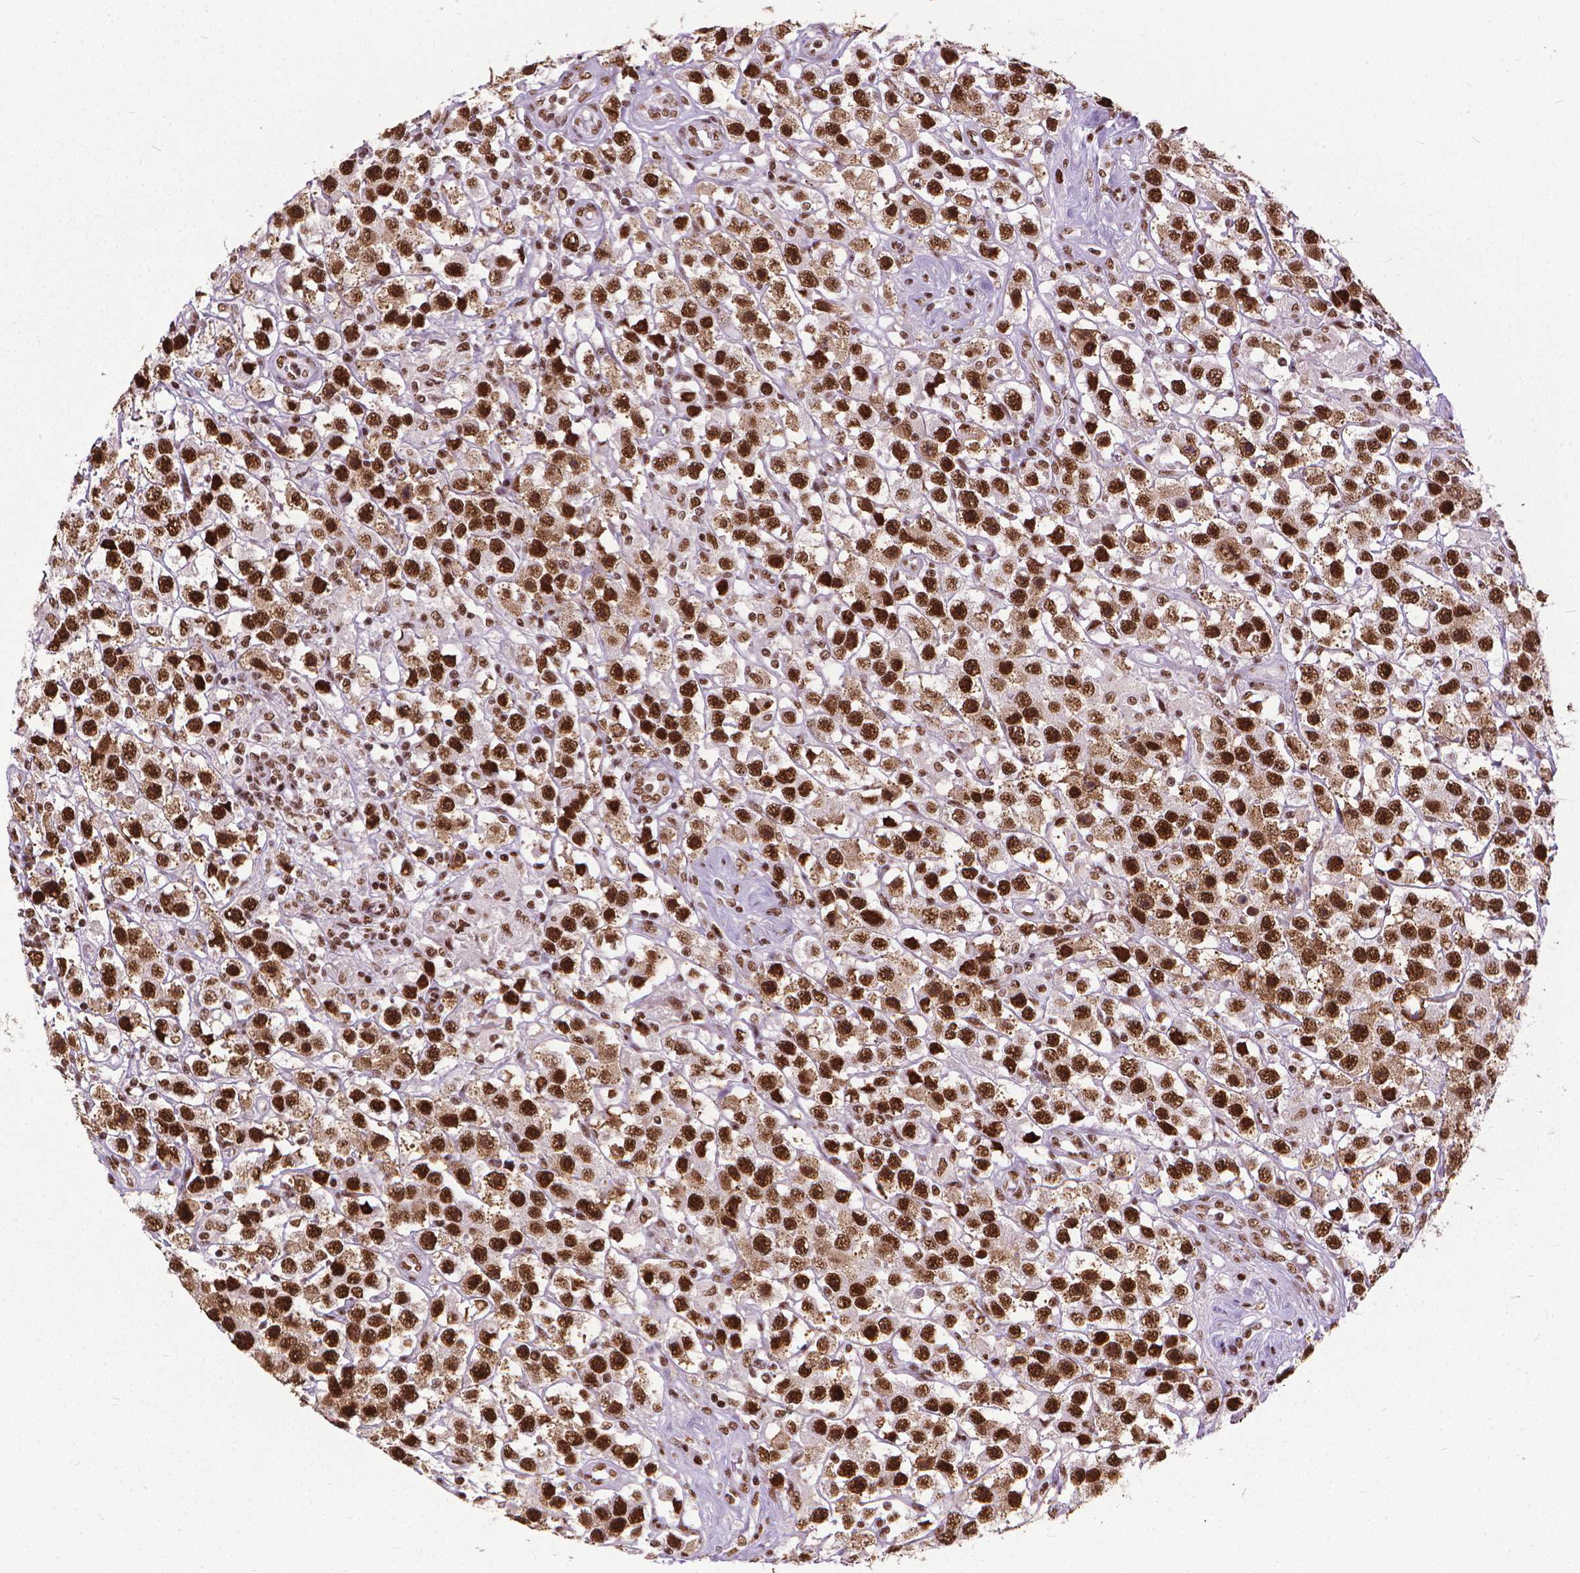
{"staining": {"intensity": "strong", "quantity": ">75%", "location": "nuclear"}, "tissue": "testis cancer", "cell_type": "Tumor cells", "image_type": "cancer", "snomed": [{"axis": "morphology", "description": "Seminoma, NOS"}, {"axis": "topography", "description": "Testis"}], "caption": "Strong nuclear positivity is present in about >75% of tumor cells in seminoma (testis).", "gene": "AKAP8", "patient": {"sex": "male", "age": 45}}